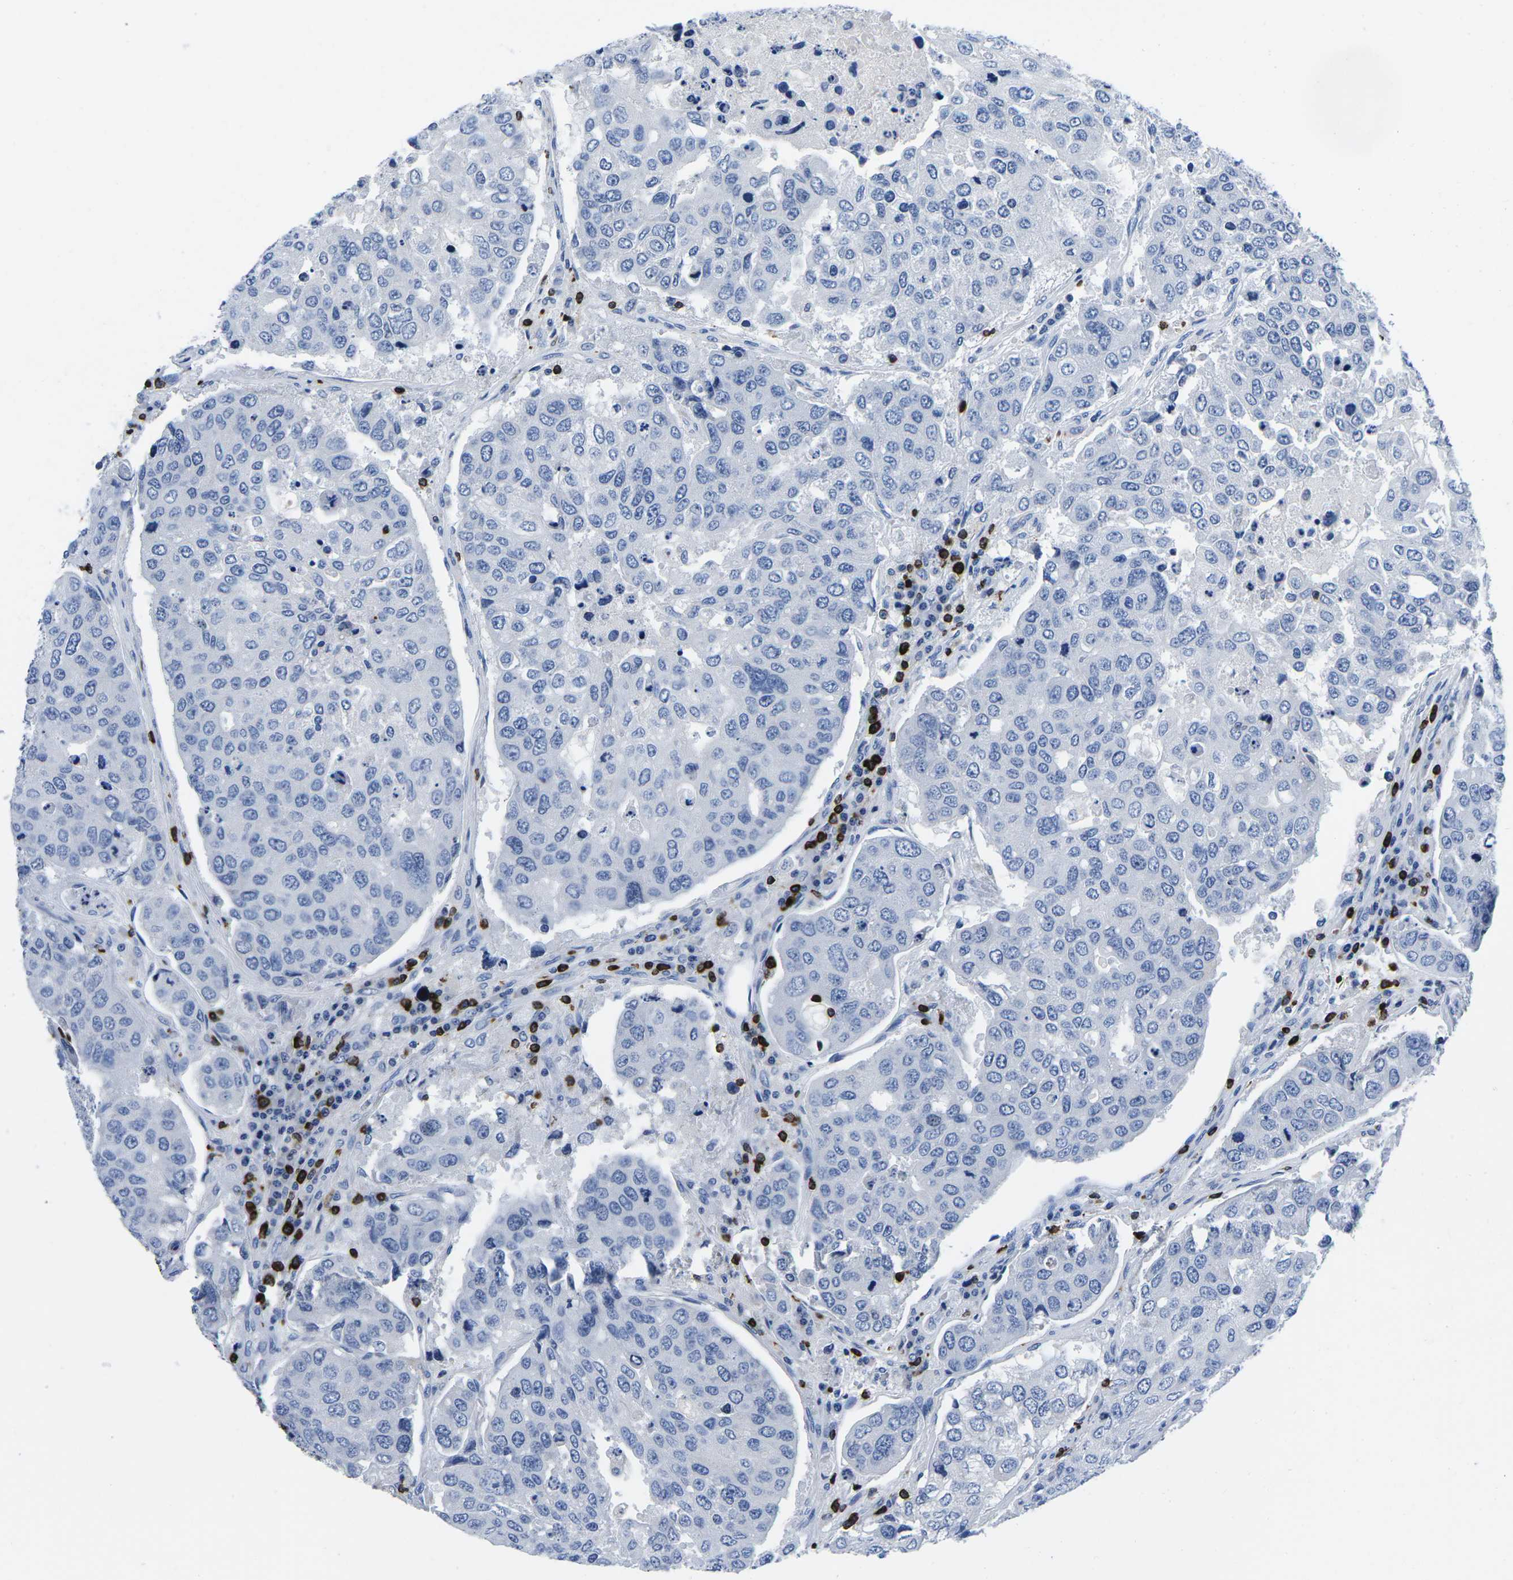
{"staining": {"intensity": "negative", "quantity": "none", "location": "none"}, "tissue": "urothelial cancer", "cell_type": "Tumor cells", "image_type": "cancer", "snomed": [{"axis": "morphology", "description": "Urothelial carcinoma, High grade"}, {"axis": "topography", "description": "Lymph node"}, {"axis": "topography", "description": "Urinary bladder"}], "caption": "An immunohistochemistry (IHC) micrograph of high-grade urothelial carcinoma is shown. There is no staining in tumor cells of high-grade urothelial carcinoma.", "gene": "CTSW", "patient": {"sex": "male", "age": 51}}